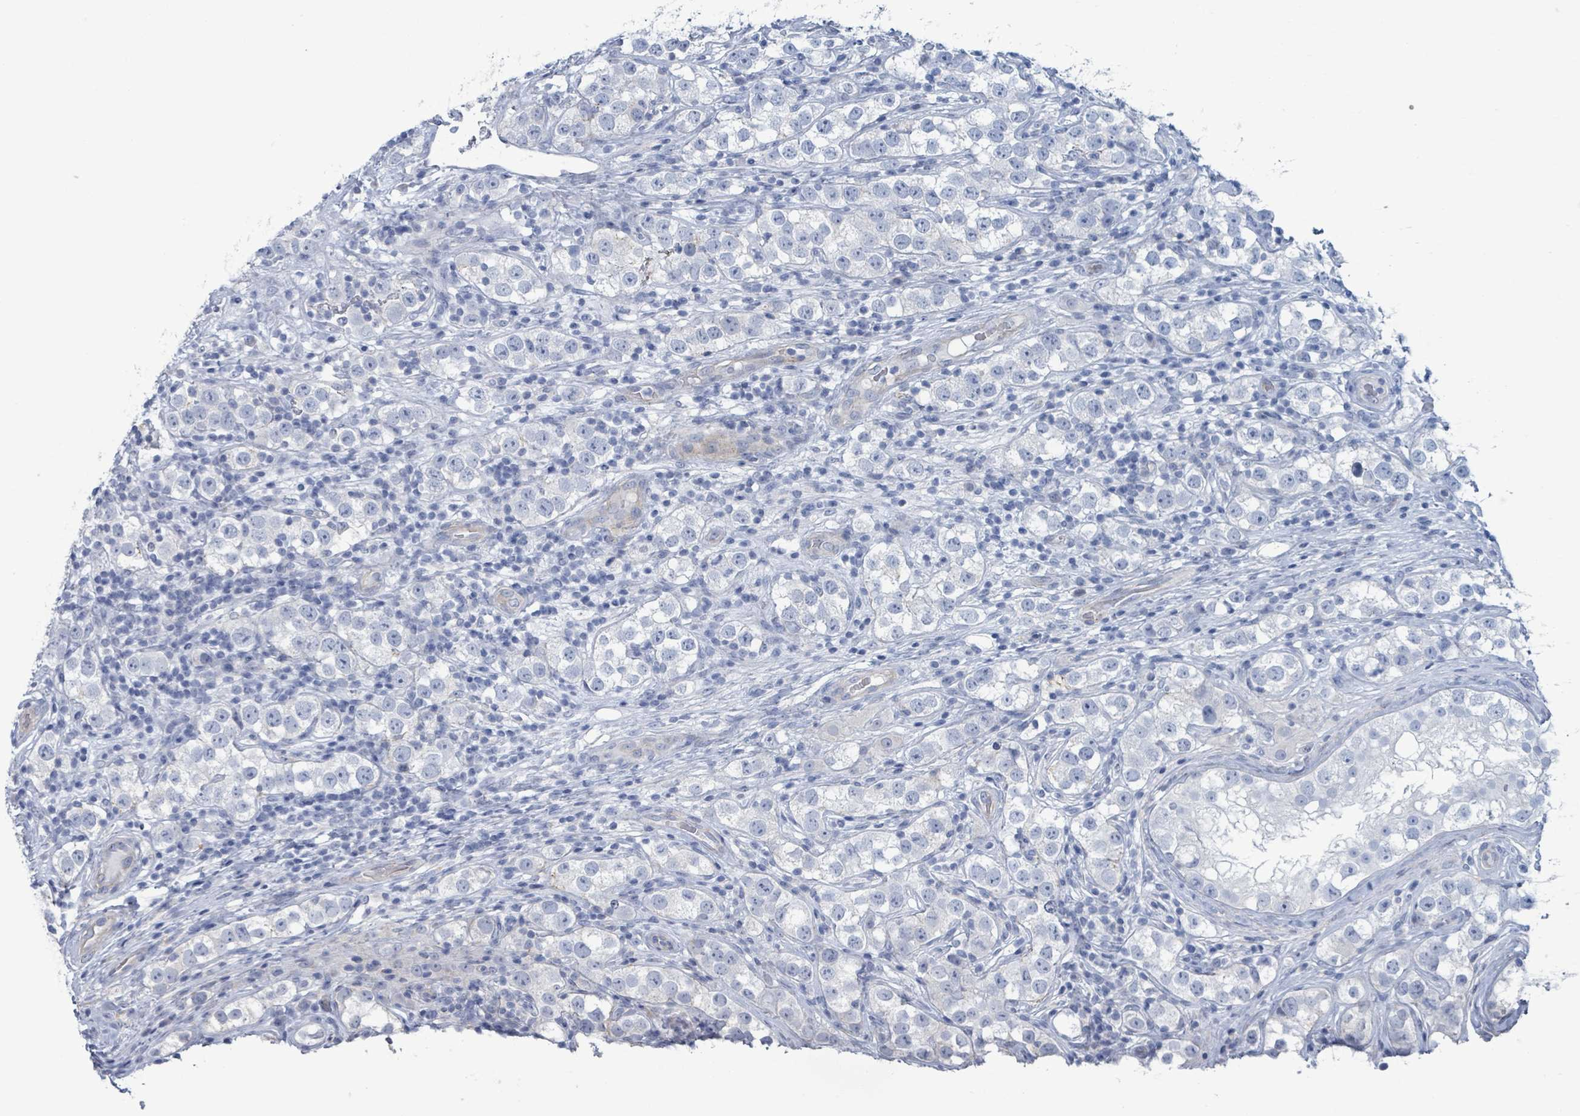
{"staining": {"intensity": "negative", "quantity": "none", "location": "none"}, "tissue": "testis cancer", "cell_type": "Tumor cells", "image_type": "cancer", "snomed": [{"axis": "morphology", "description": "Seminoma, NOS"}, {"axis": "topography", "description": "Testis"}], "caption": "High magnification brightfield microscopy of testis seminoma stained with DAB (brown) and counterstained with hematoxylin (blue): tumor cells show no significant positivity.", "gene": "PKLR", "patient": {"sex": "male", "age": 28}}